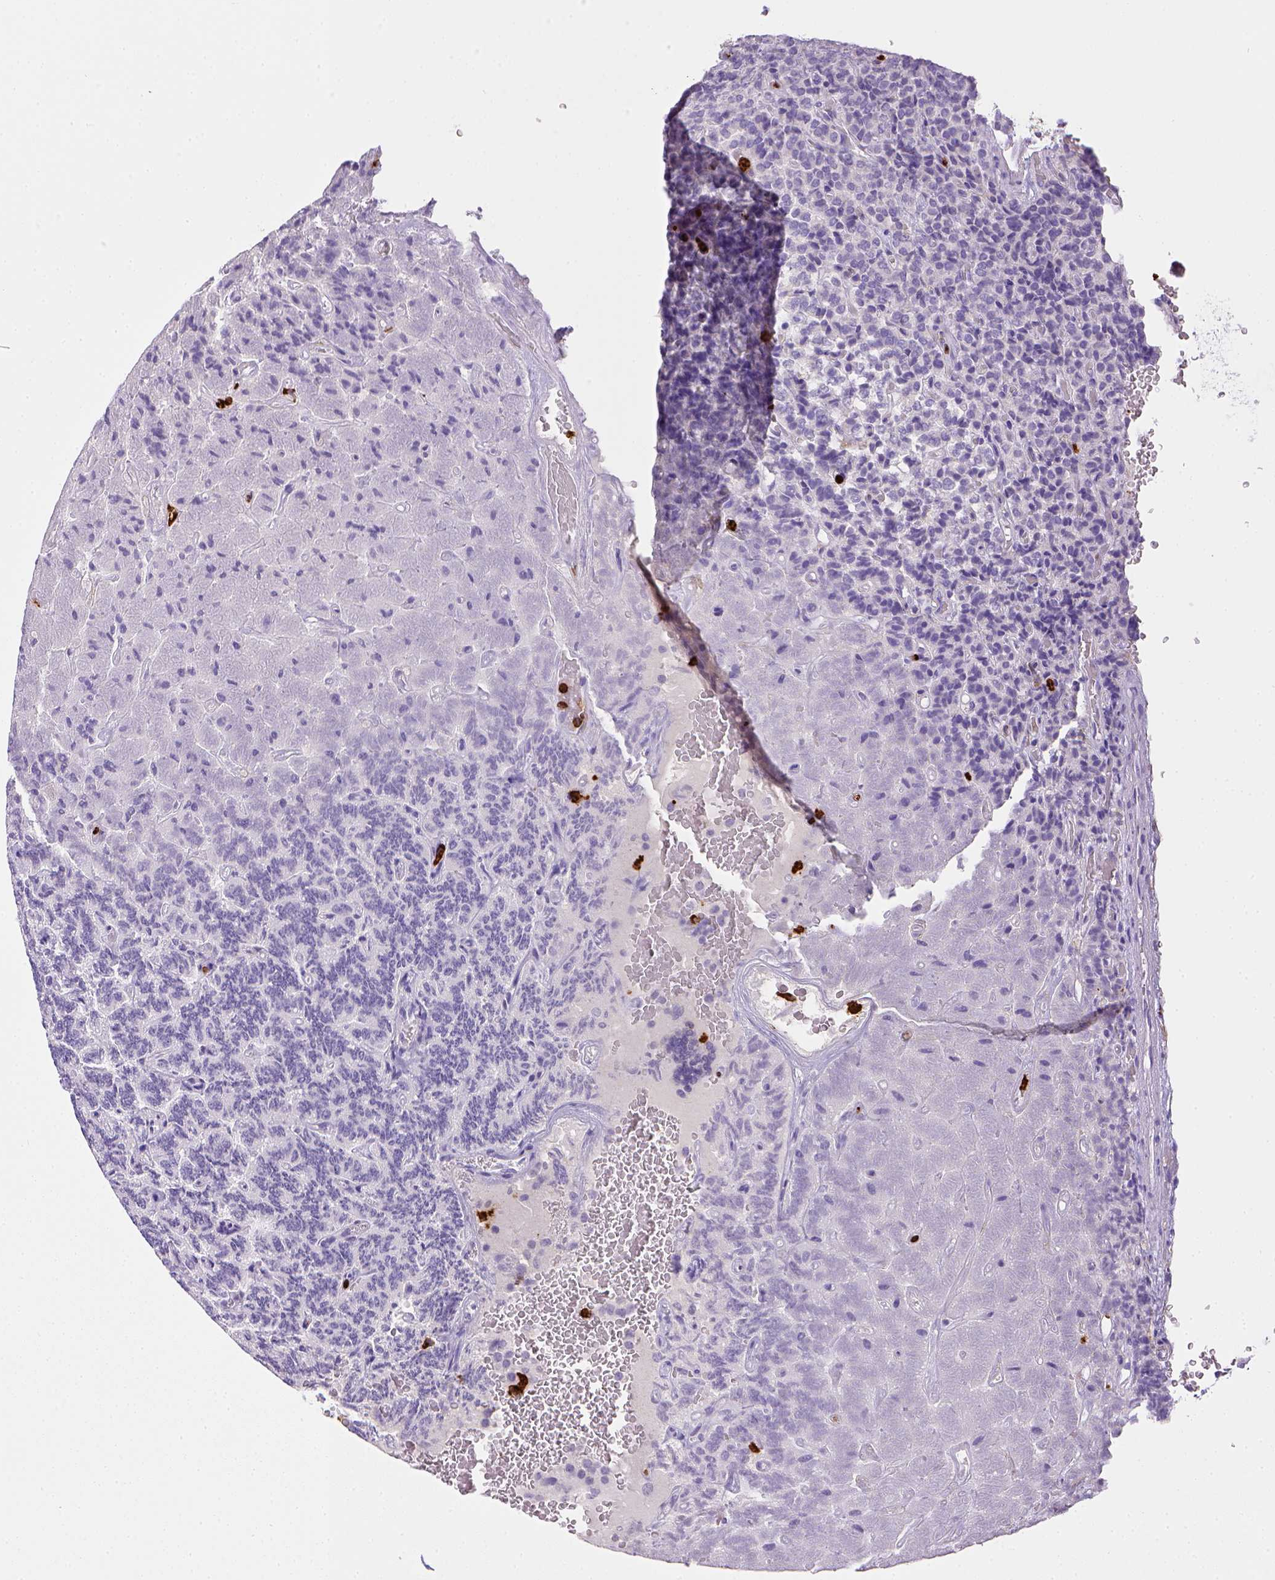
{"staining": {"intensity": "negative", "quantity": "none", "location": "none"}, "tissue": "carcinoid", "cell_type": "Tumor cells", "image_type": "cancer", "snomed": [{"axis": "morphology", "description": "Carcinoid, malignant, NOS"}, {"axis": "topography", "description": "Pancreas"}], "caption": "Tumor cells show no significant expression in carcinoid.", "gene": "ITGAM", "patient": {"sex": "male", "age": 36}}